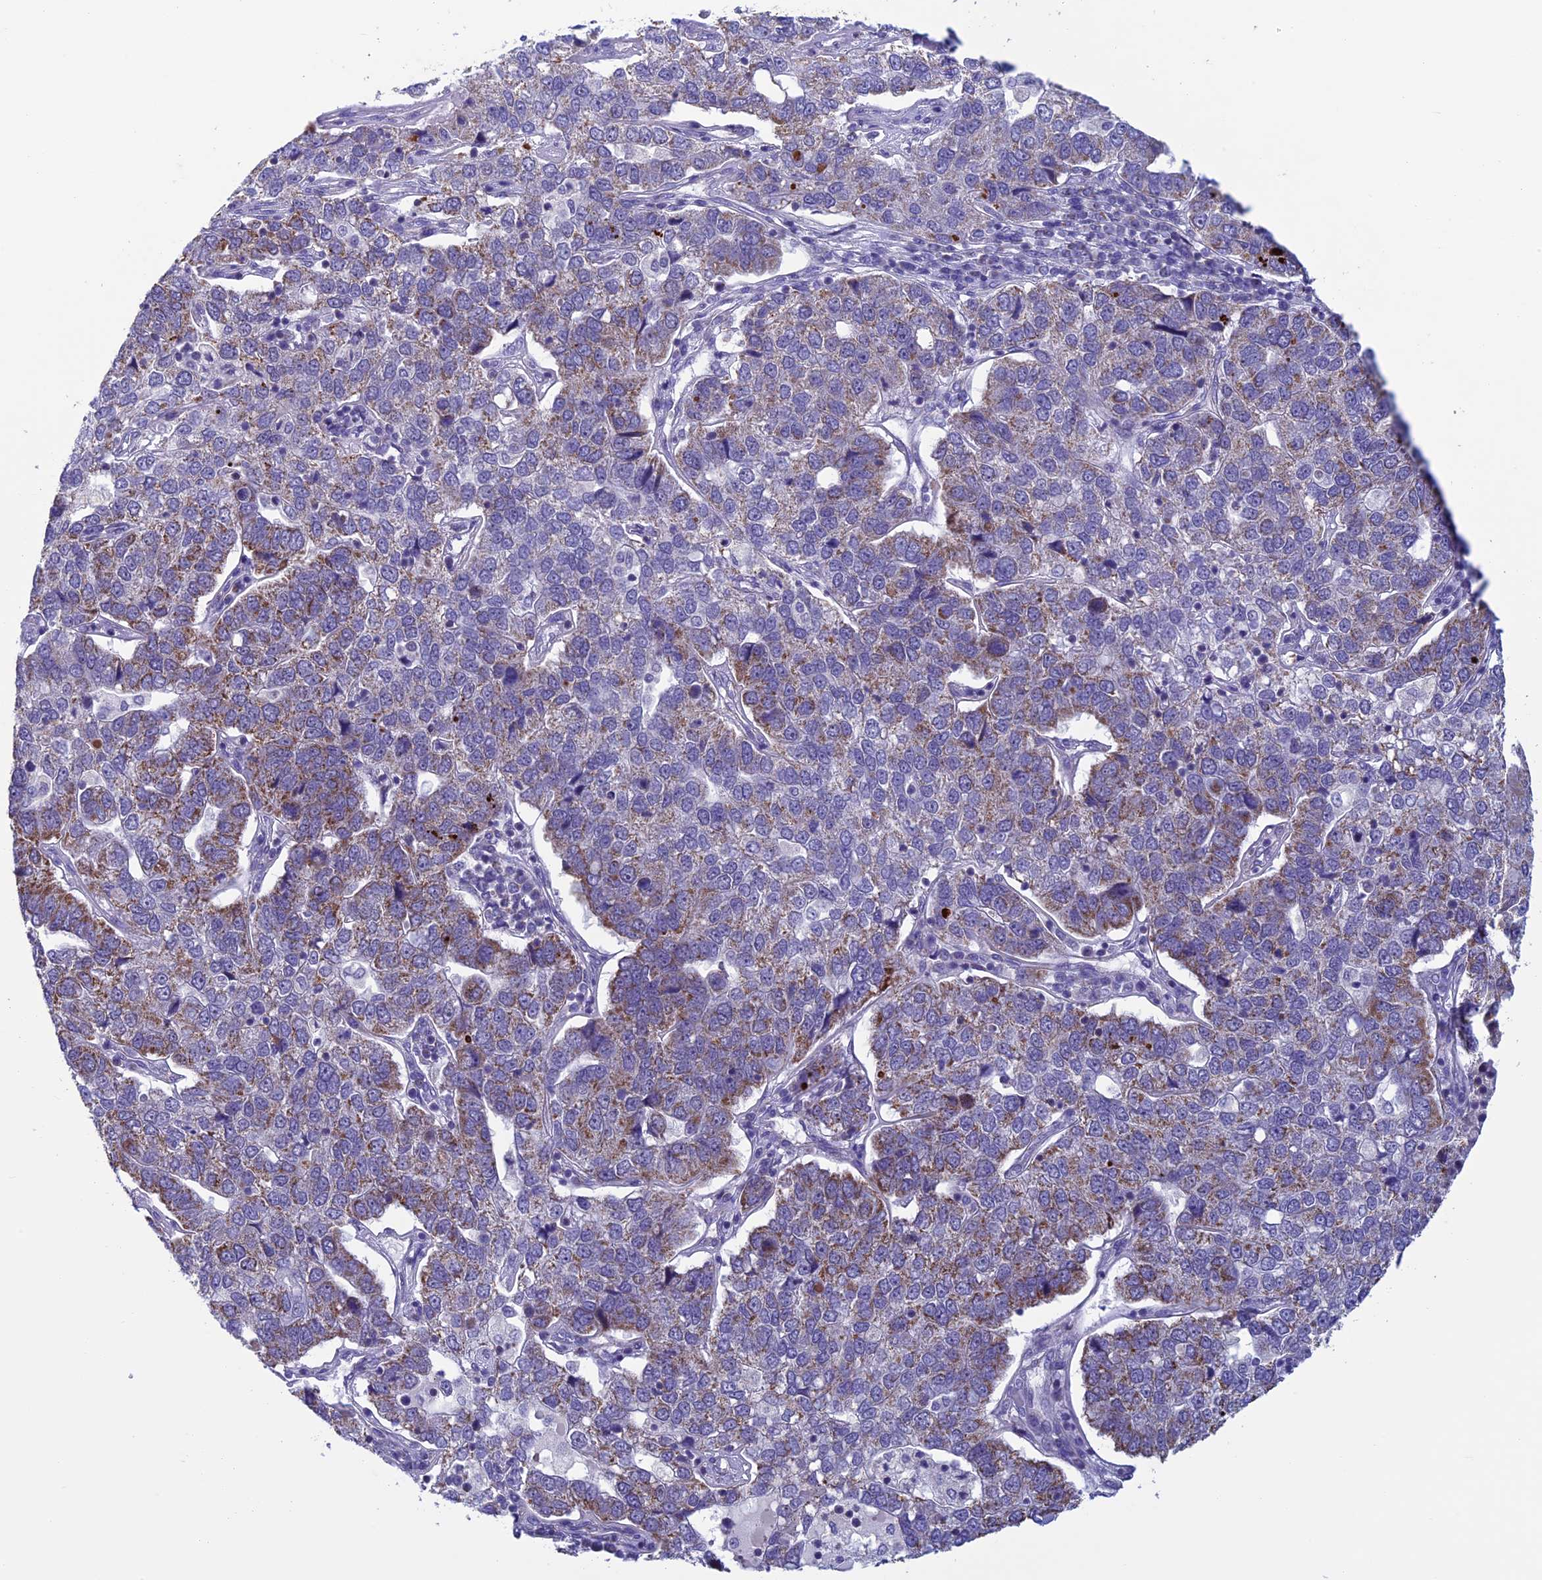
{"staining": {"intensity": "moderate", "quantity": "25%-75%", "location": "cytoplasmic/membranous"}, "tissue": "pancreatic cancer", "cell_type": "Tumor cells", "image_type": "cancer", "snomed": [{"axis": "morphology", "description": "Adenocarcinoma, NOS"}, {"axis": "topography", "description": "Pancreas"}], "caption": "The immunohistochemical stain shows moderate cytoplasmic/membranous positivity in tumor cells of adenocarcinoma (pancreatic) tissue. The staining is performed using DAB brown chromogen to label protein expression. The nuclei are counter-stained blue using hematoxylin.", "gene": "MFSD12", "patient": {"sex": "female", "age": 61}}